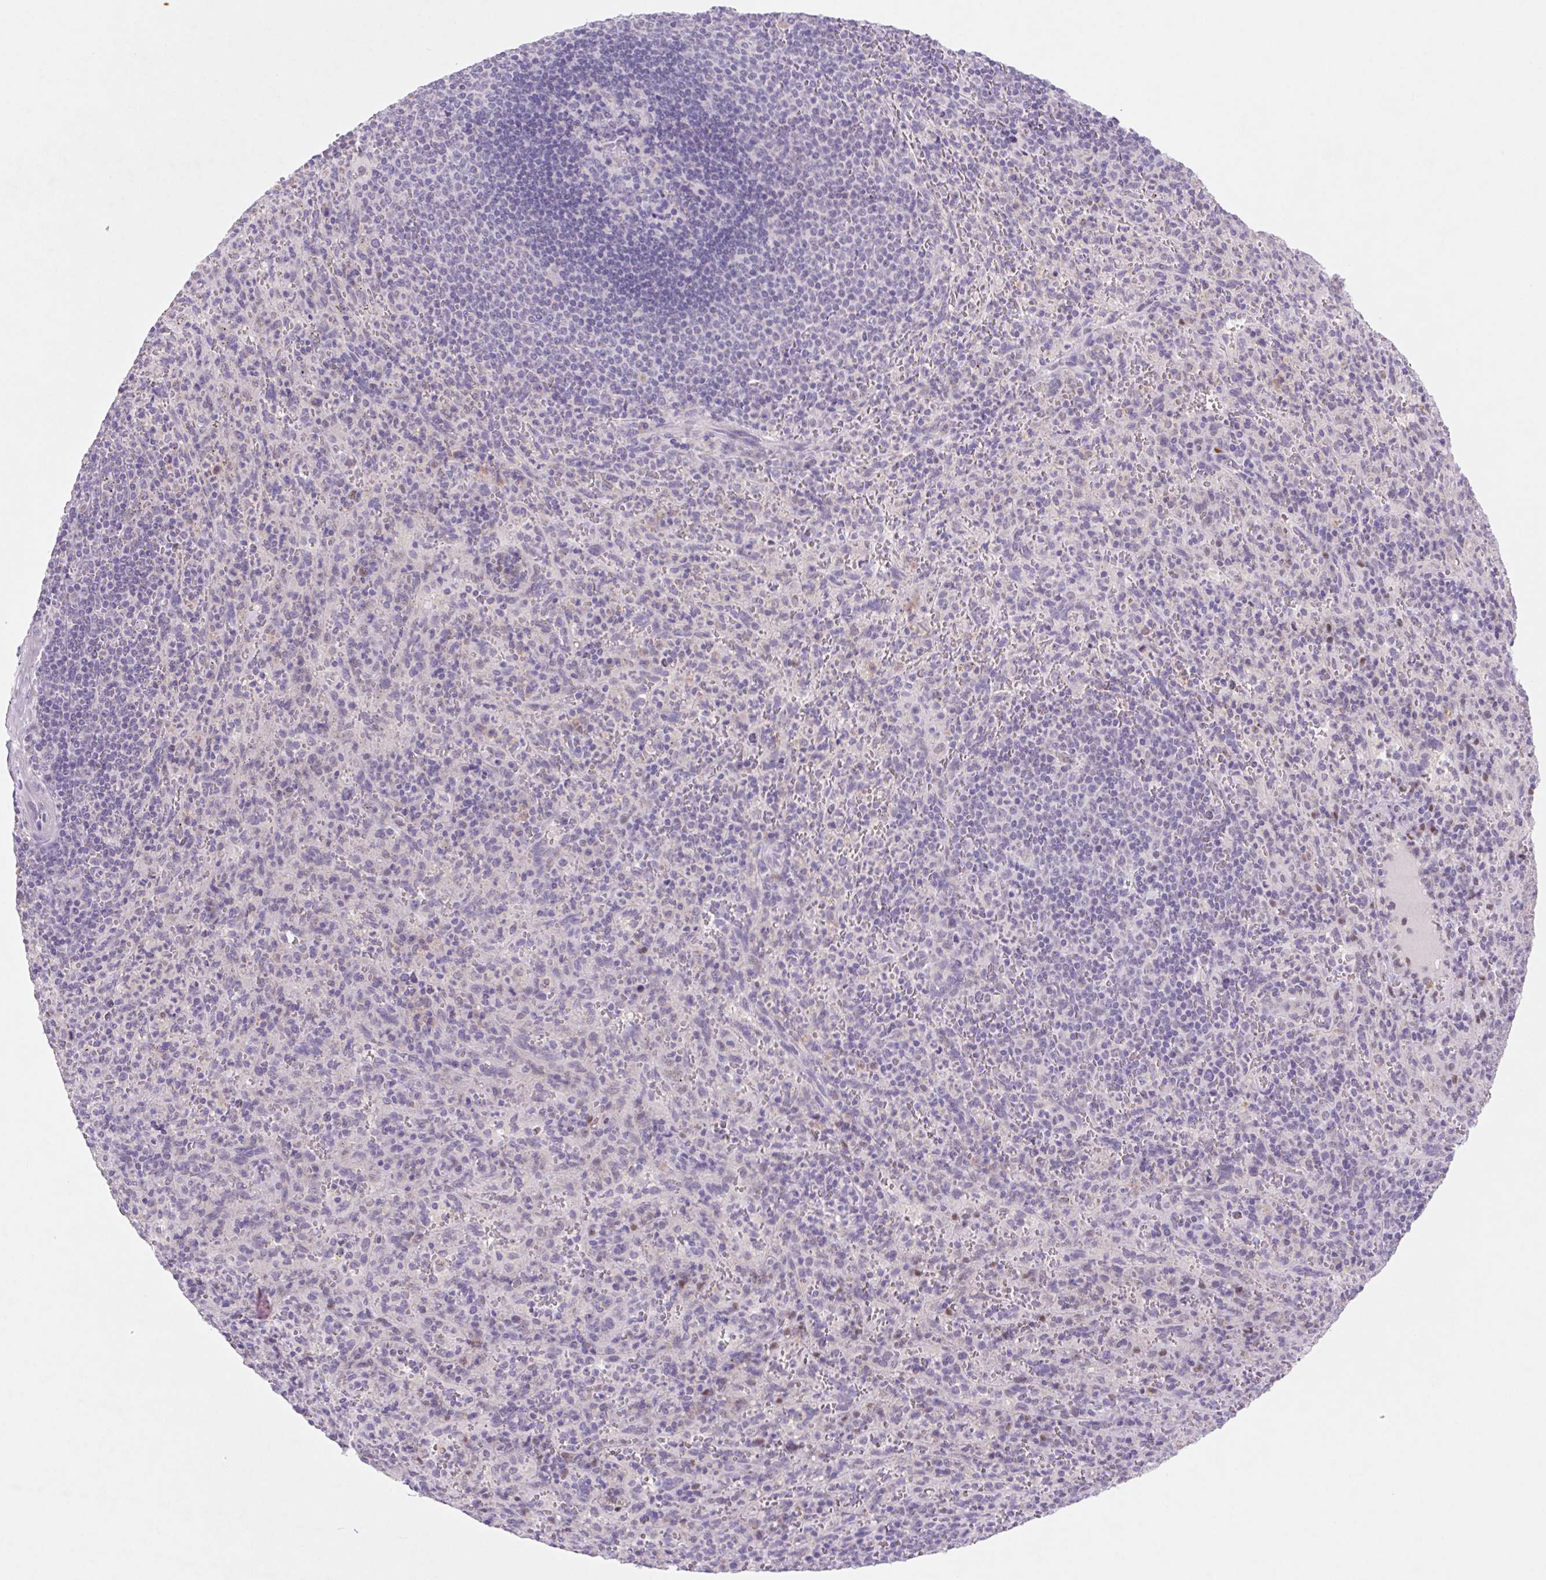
{"staining": {"intensity": "negative", "quantity": "none", "location": "none"}, "tissue": "spleen", "cell_type": "Cells in red pulp", "image_type": "normal", "snomed": [{"axis": "morphology", "description": "Normal tissue, NOS"}, {"axis": "topography", "description": "Spleen"}], "caption": "A high-resolution photomicrograph shows IHC staining of normal spleen, which exhibits no significant expression in cells in red pulp.", "gene": "DPPA5", "patient": {"sex": "male", "age": 57}}